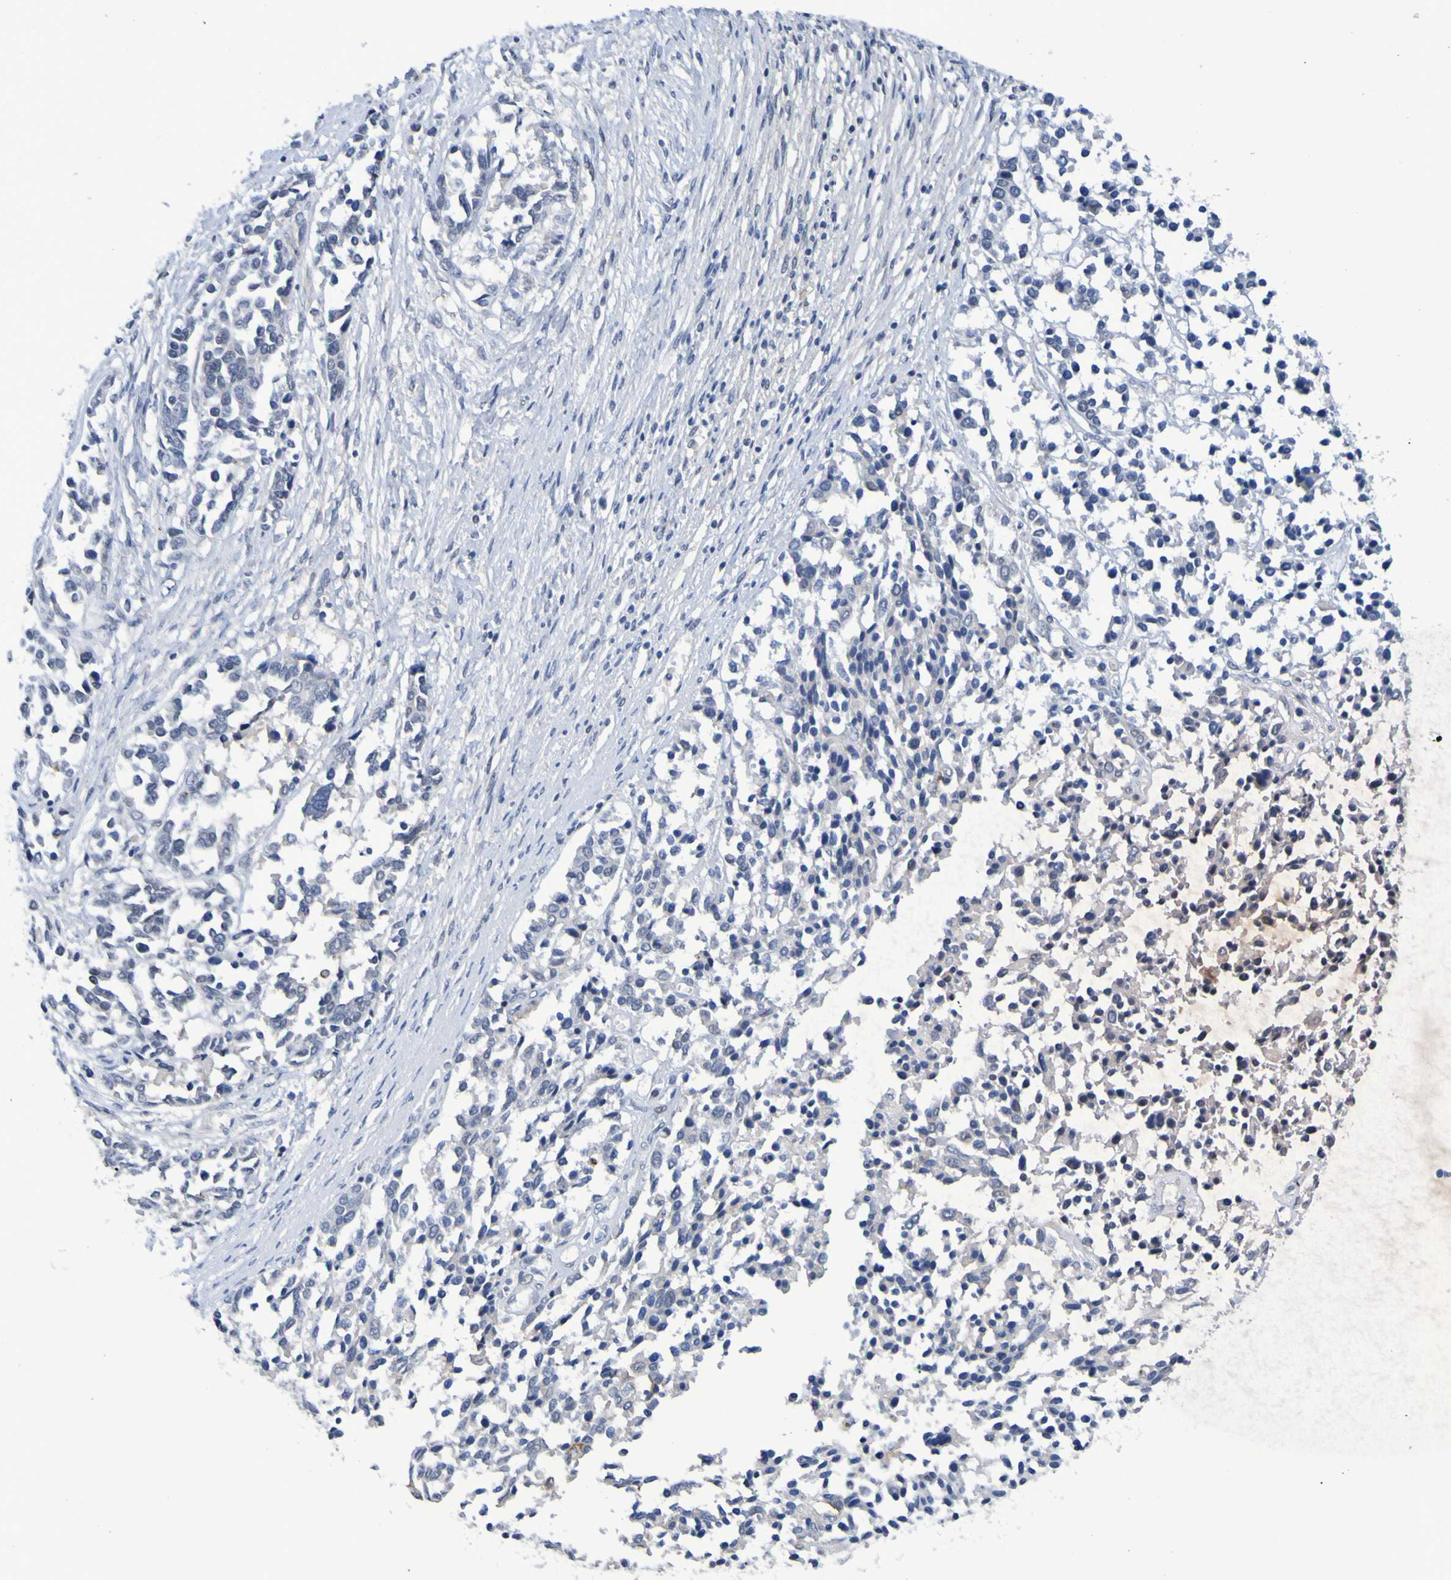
{"staining": {"intensity": "negative", "quantity": "none", "location": "none"}, "tissue": "ovarian cancer", "cell_type": "Tumor cells", "image_type": "cancer", "snomed": [{"axis": "morphology", "description": "Cystadenocarcinoma, serous, NOS"}, {"axis": "topography", "description": "Ovary"}], "caption": "This is an immunohistochemistry photomicrograph of human ovarian cancer. There is no positivity in tumor cells.", "gene": "VMA21", "patient": {"sex": "female", "age": 44}}